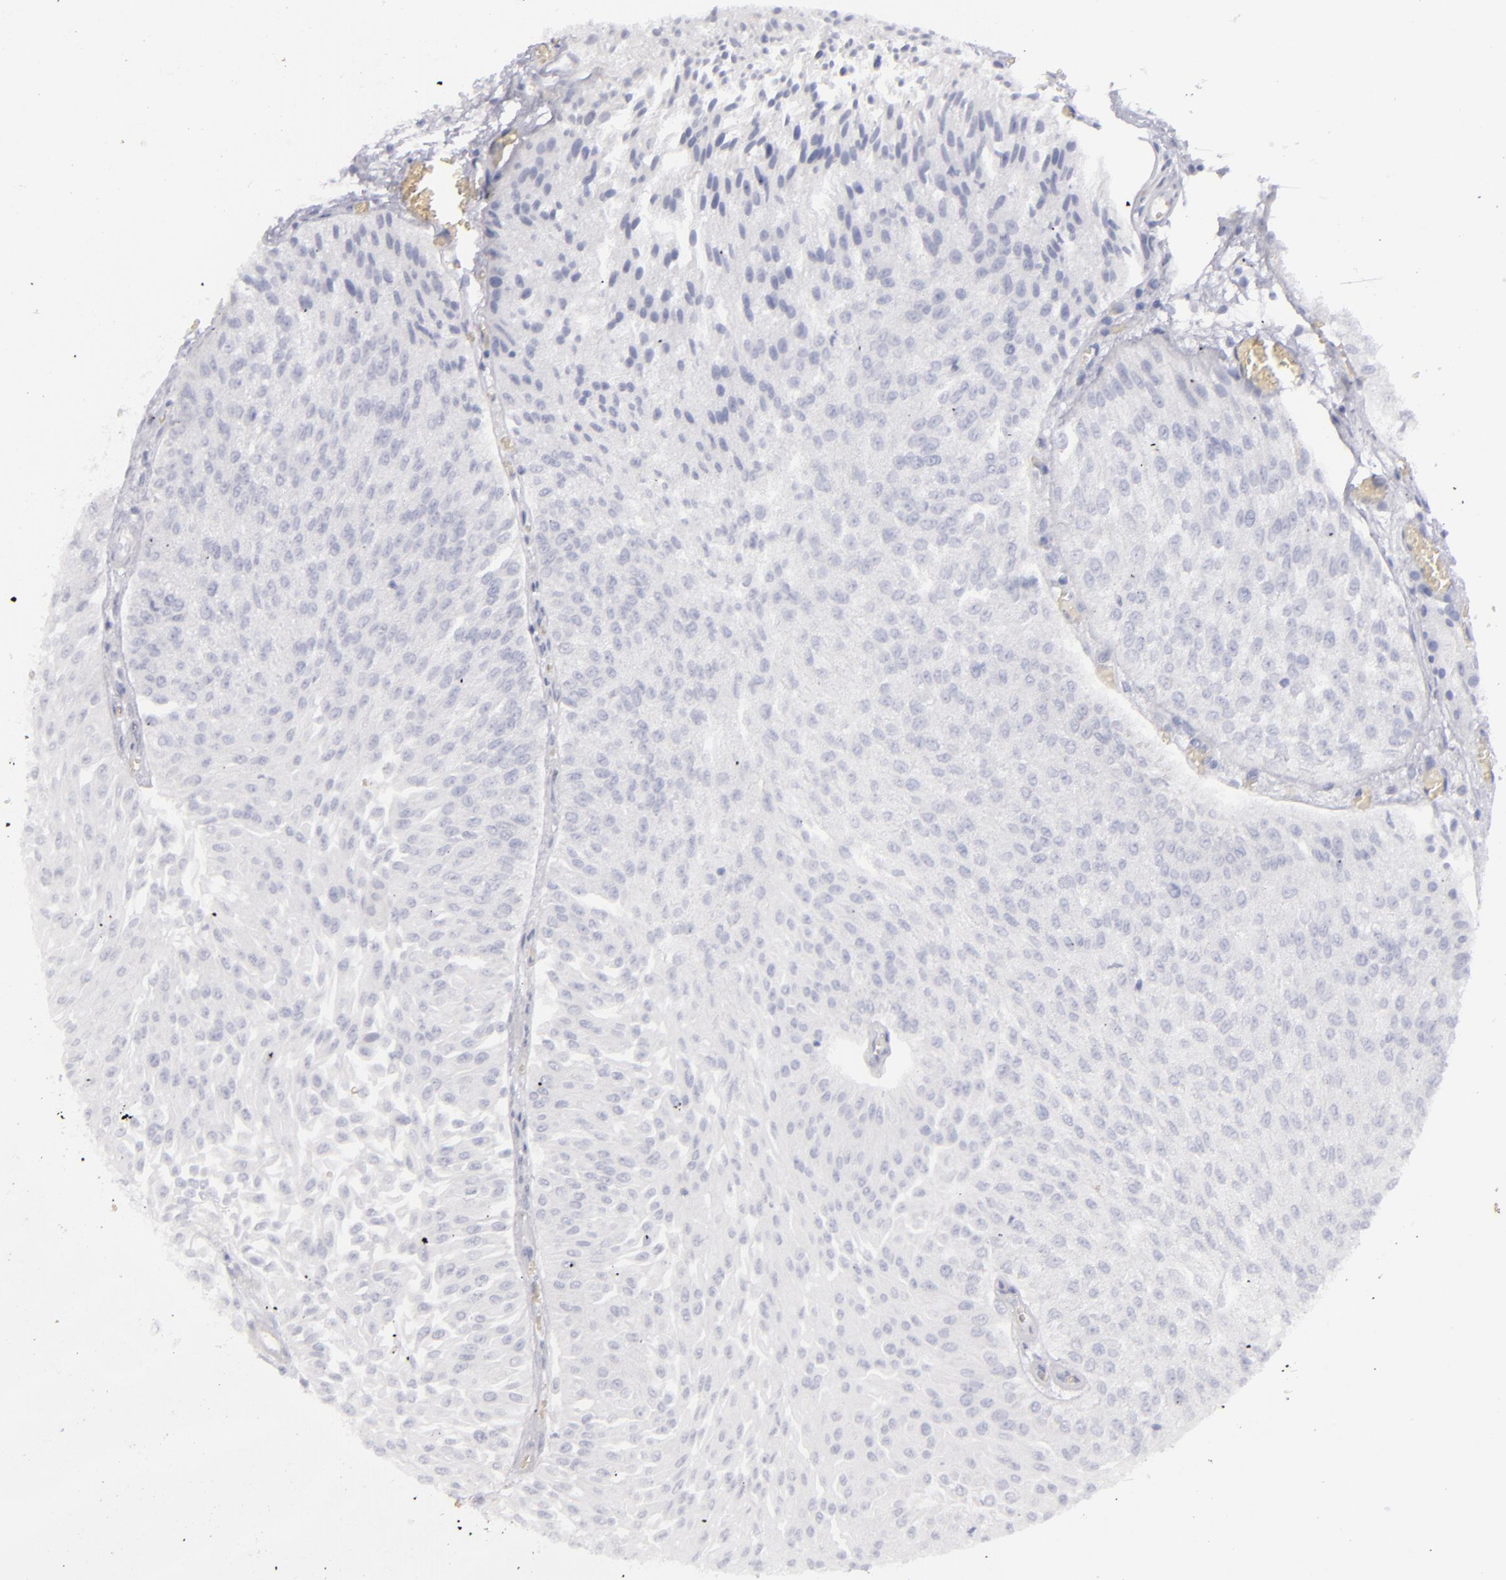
{"staining": {"intensity": "negative", "quantity": "none", "location": "none"}, "tissue": "urothelial cancer", "cell_type": "Tumor cells", "image_type": "cancer", "snomed": [{"axis": "morphology", "description": "Urothelial carcinoma, Low grade"}, {"axis": "topography", "description": "Urinary bladder"}], "caption": "IHC photomicrograph of neoplastic tissue: low-grade urothelial carcinoma stained with DAB shows no significant protein positivity in tumor cells.", "gene": "CD22", "patient": {"sex": "male", "age": 86}}